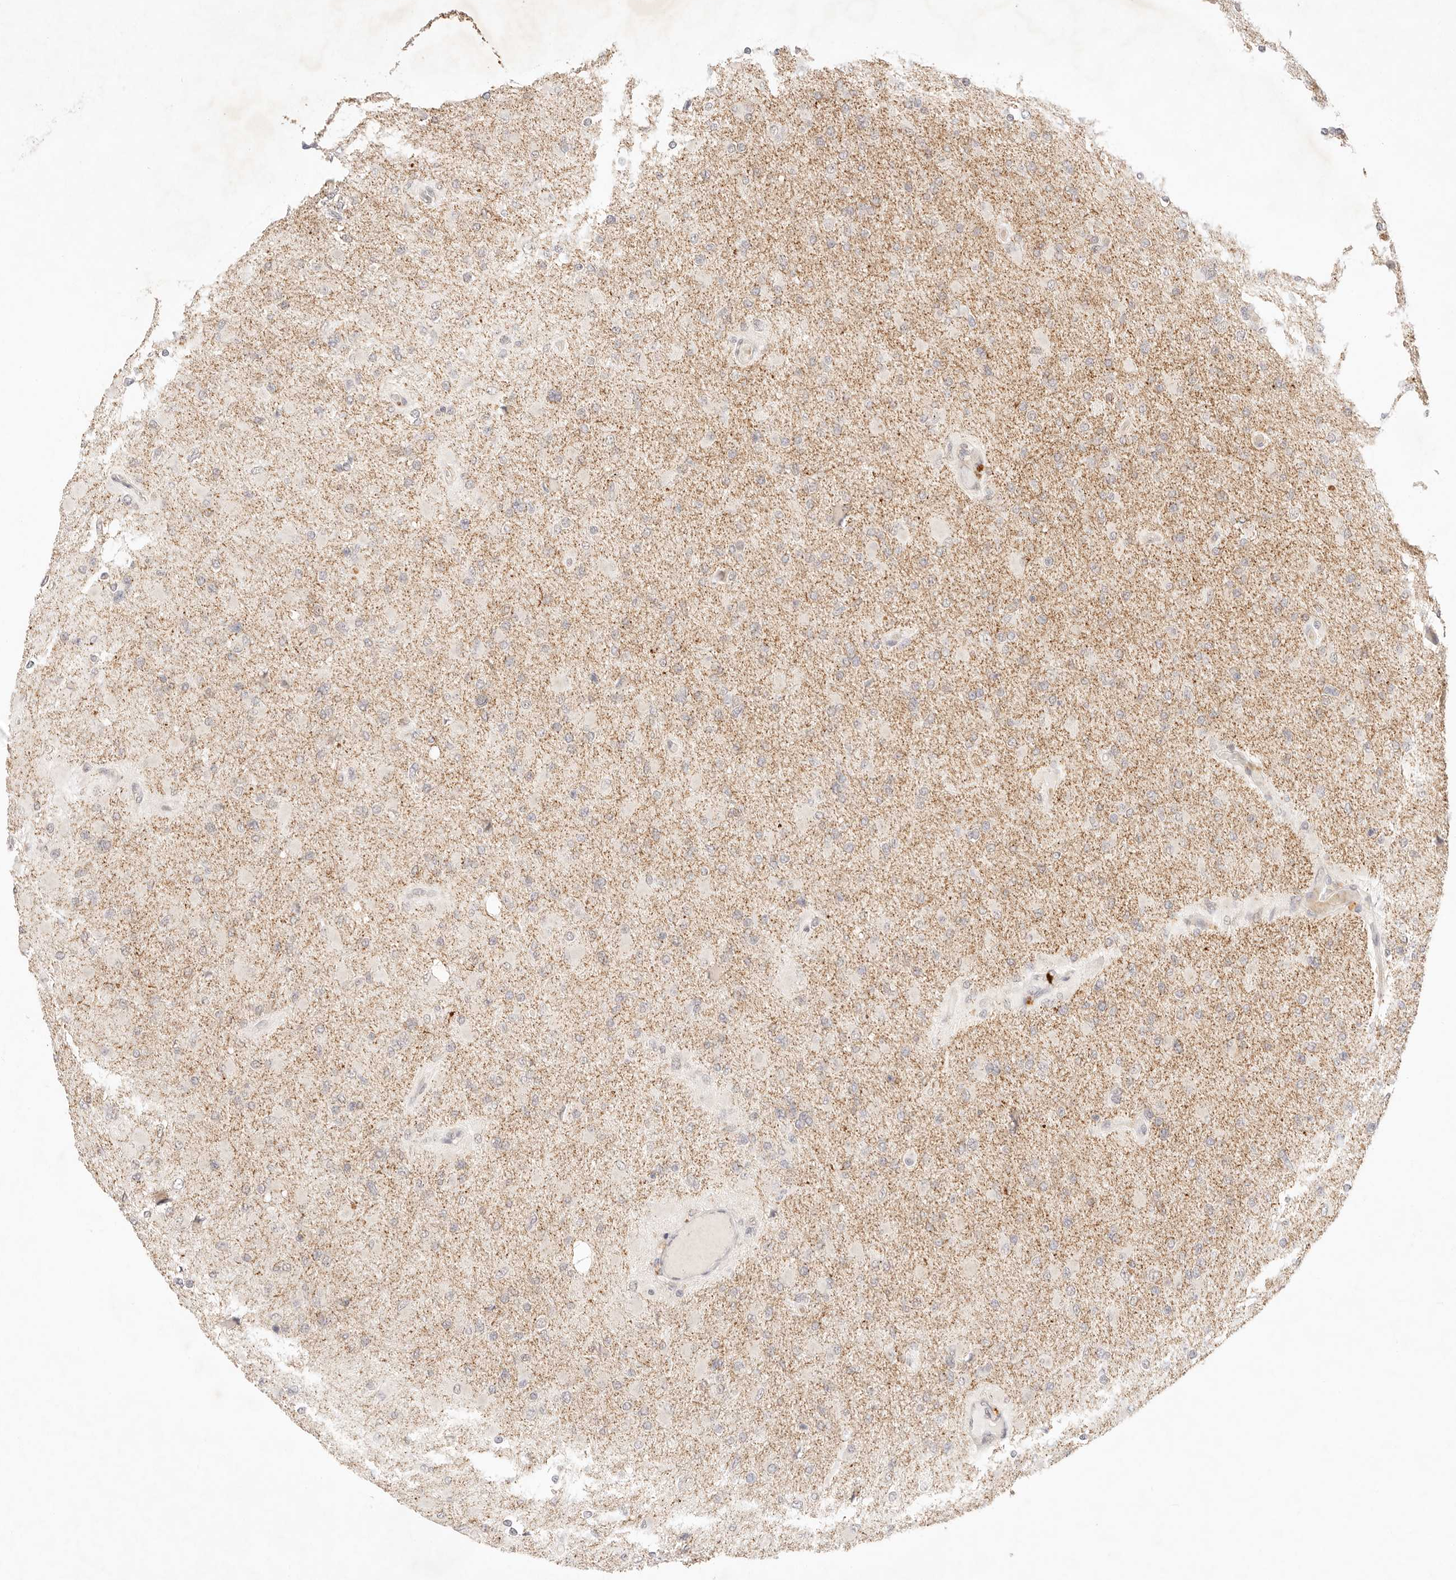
{"staining": {"intensity": "negative", "quantity": "none", "location": "none"}, "tissue": "glioma", "cell_type": "Tumor cells", "image_type": "cancer", "snomed": [{"axis": "morphology", "description": "Glioma, malignant, High grade"}, {"axis": "topography", "description": "Cerebral cortex"}], "caption": "IHC image of neoplastic tissue: human glioma stained with DAB exhibits no significant protein positivity in tumor cells.", "gene": "GPR156", "patient": {"sex": "female", "age": 36}}